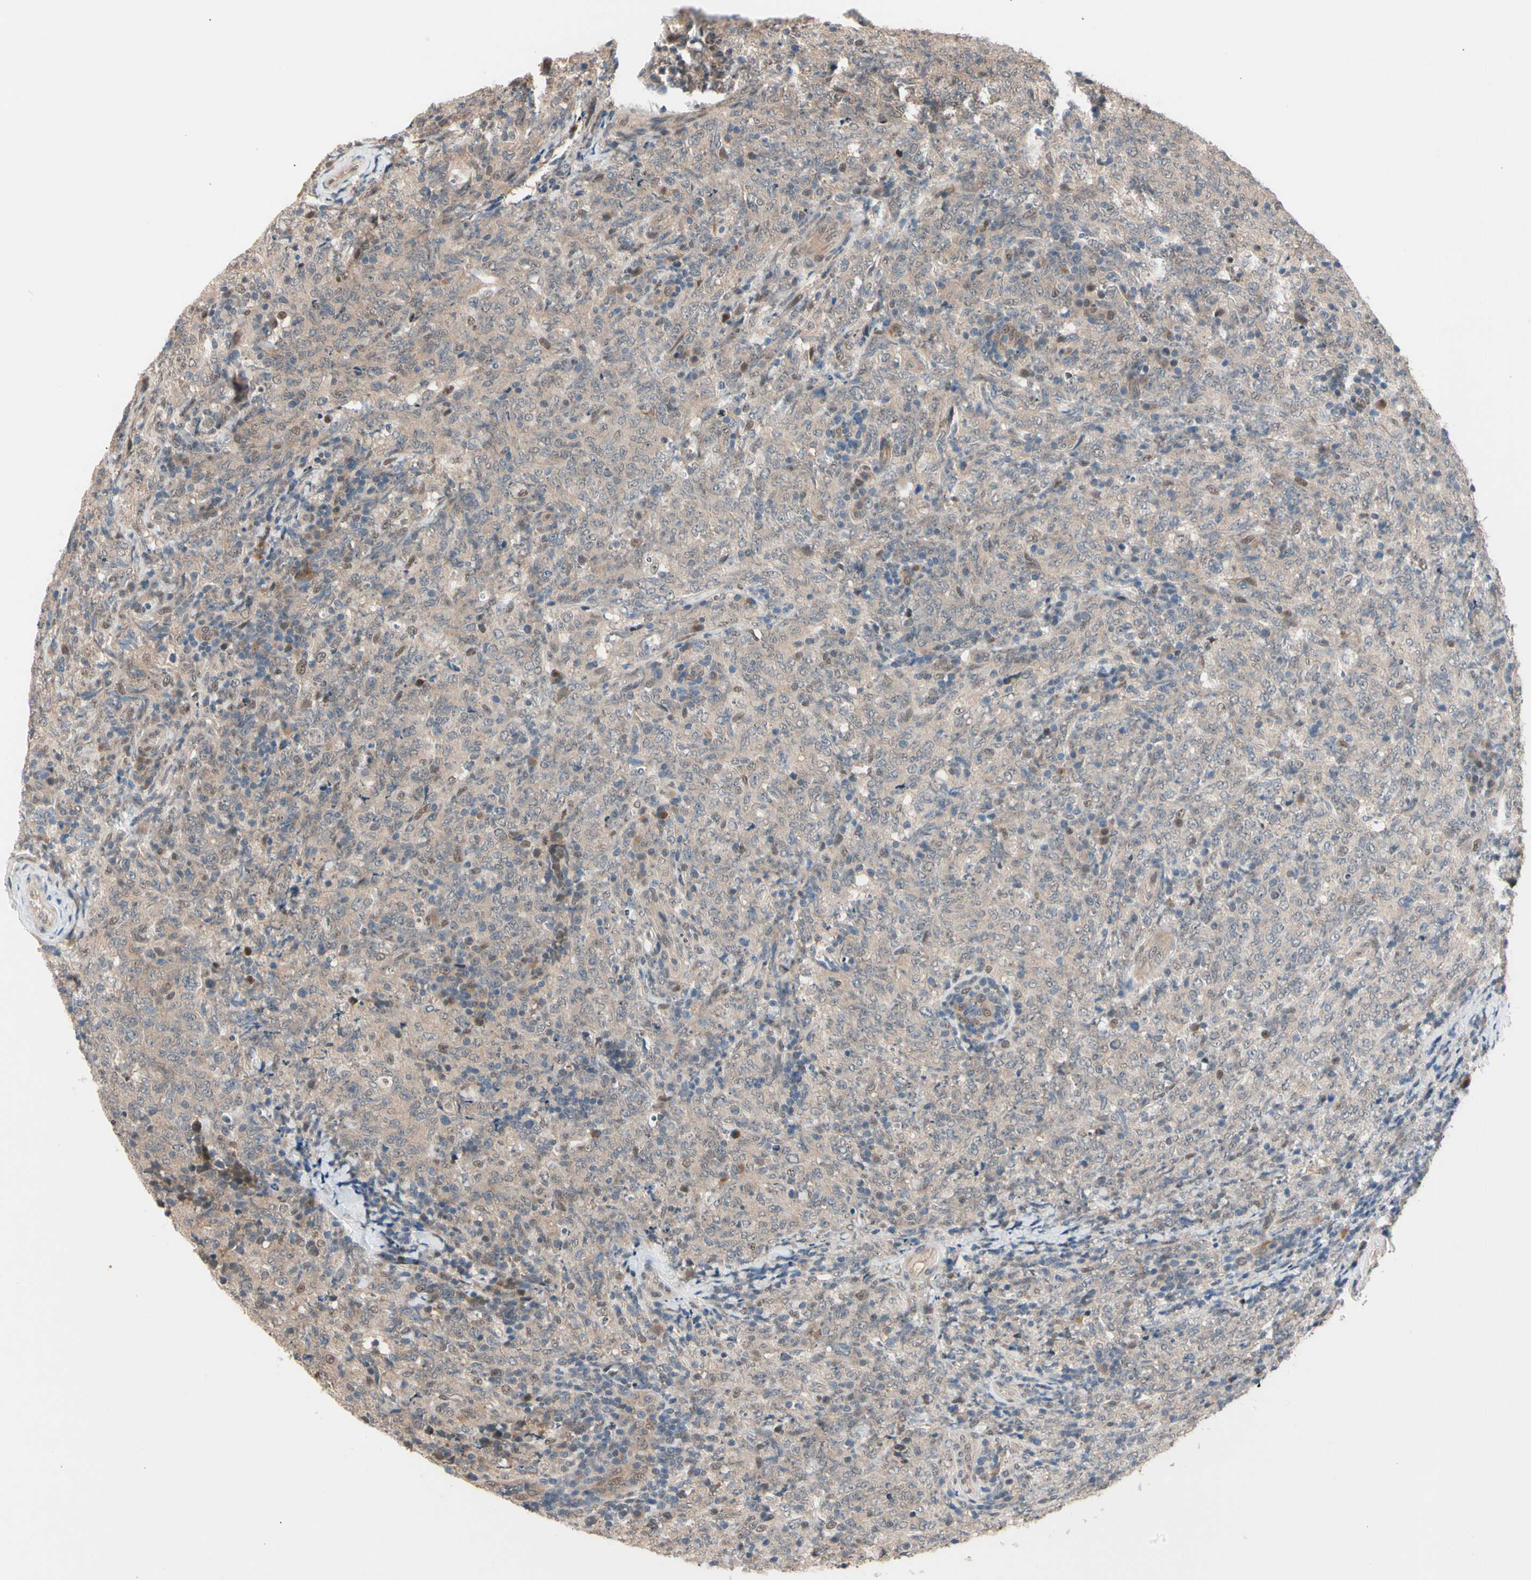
{"staining": {"intensity": "weak", "quantity": ">75%", "location": "cytoplasmic/membranous"}, "tissue": "lymphoma", "cell_type": "Tumor cells", "image_type": "cancer", "snomed": [{"axis": "morphology", "description": "Malignant lymphoma, non-Hodgkin's type, High grade"}, {"axis": "topography", "description": "Tonsil"}], "caption": "Immunohistochemistry (IHC) photomicrograph of neoplastic tissue: human malignant lymphoma, non-Hodgkin's type (high-grade) stained using immunohistochemistry demonstrates low levels of weak protein expression localized specifically in the cytoplasmic/membranous of tumor cells, appearing as a cytoplasmic/membranous brown color.", "gene": "NGEF", "patient": {"sex": "female", "age": 36}}